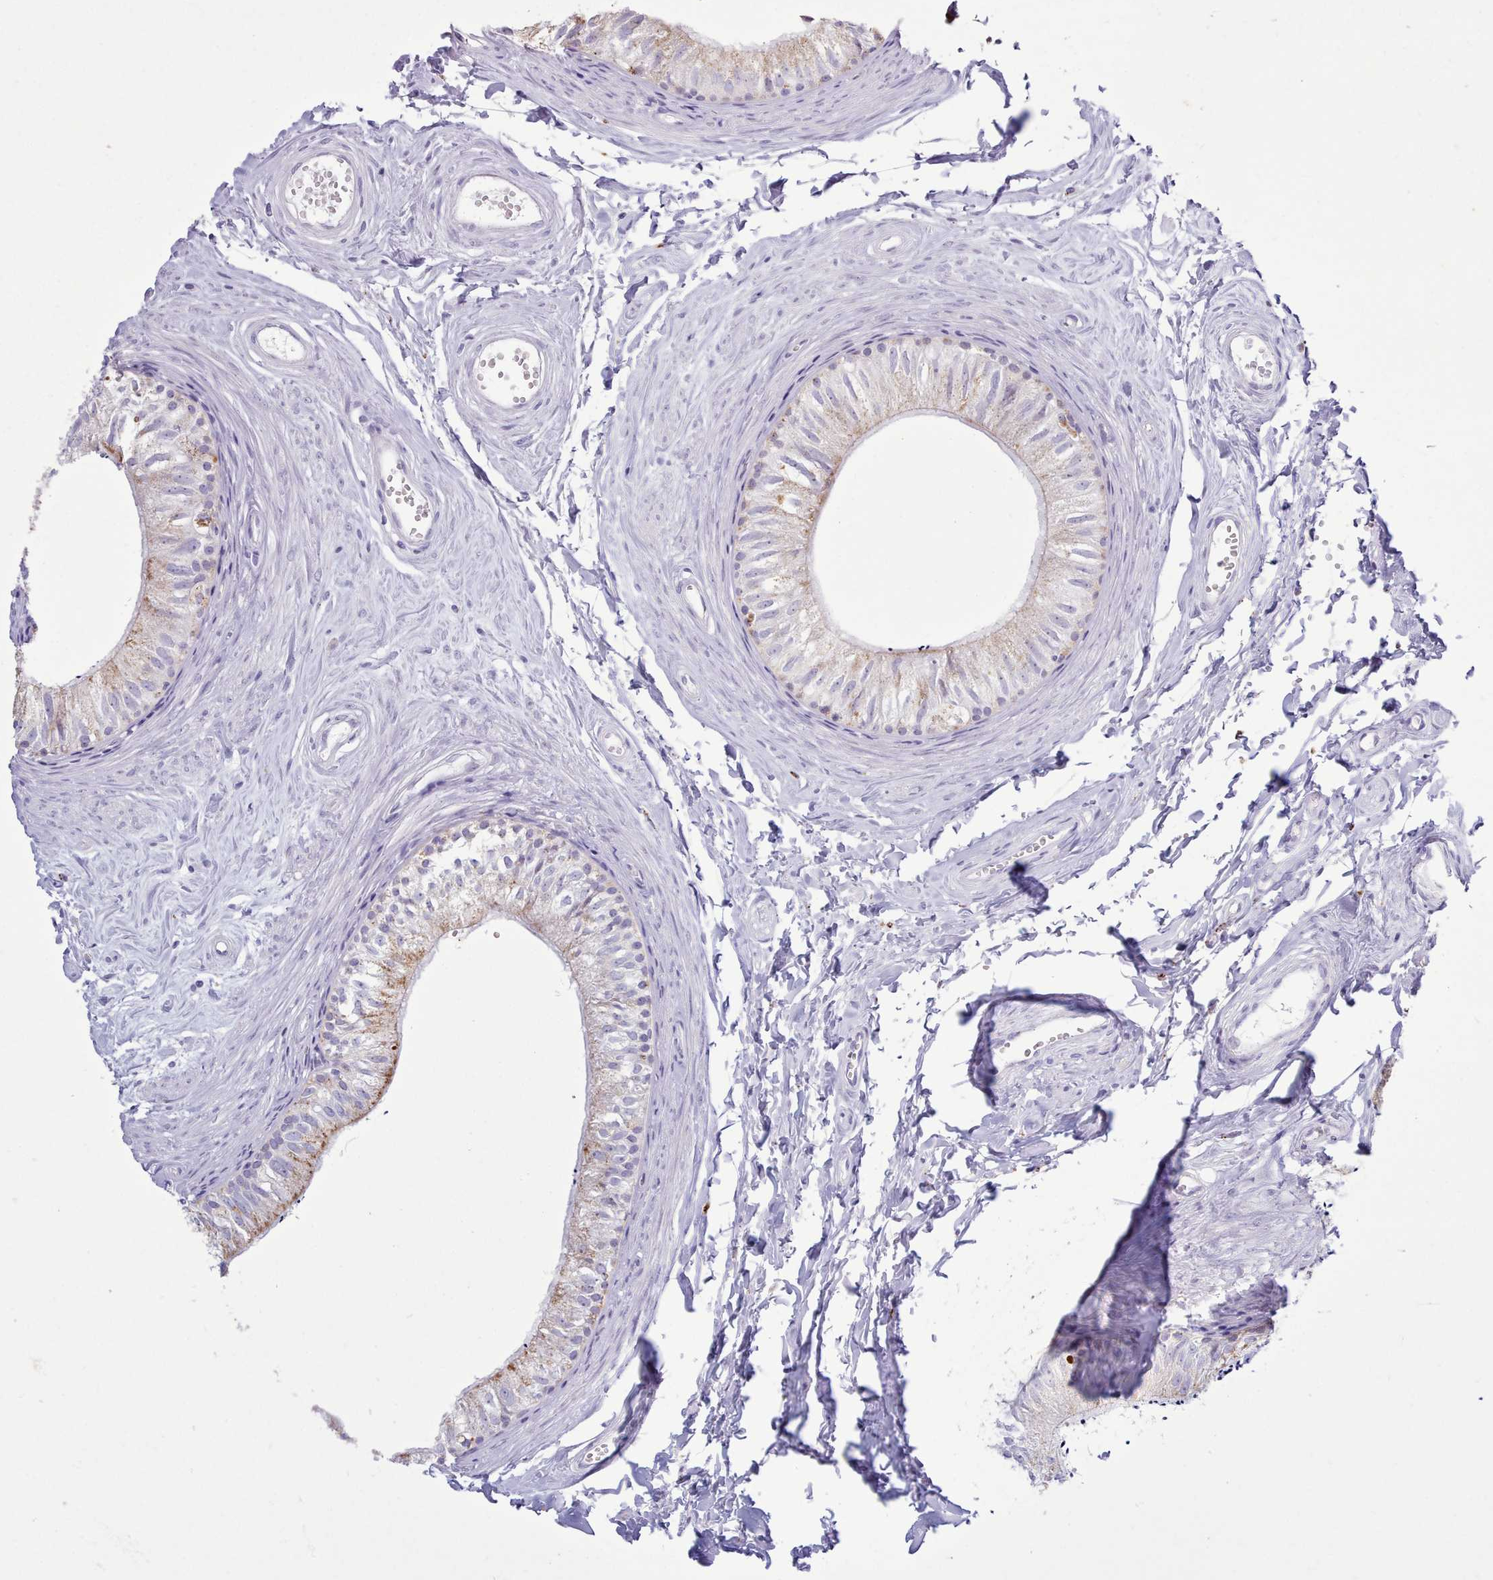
{"staining": {"intensity": "strong", "quantity": "25%-75%", "location": "cytoplasmic/membranous"}, "tissue": "epididymis", "cell_type": "Glandular cells", "image_type": "normal", "snomed": [{"axis": "morphology", "description": "Normal tissue, NOS"}, {"axis": "topography", "description": "Epididymis"}], "caption": "The photomicrograph displays staining of benign epididymis, revealing strong cytoplasmic/membranous protein expression (brown color) within glandular cells. (IHC, brightfield microscopy, high magnification).", "gene": "SRD5A1", "patient": {"sex": "male", "age": 56}}